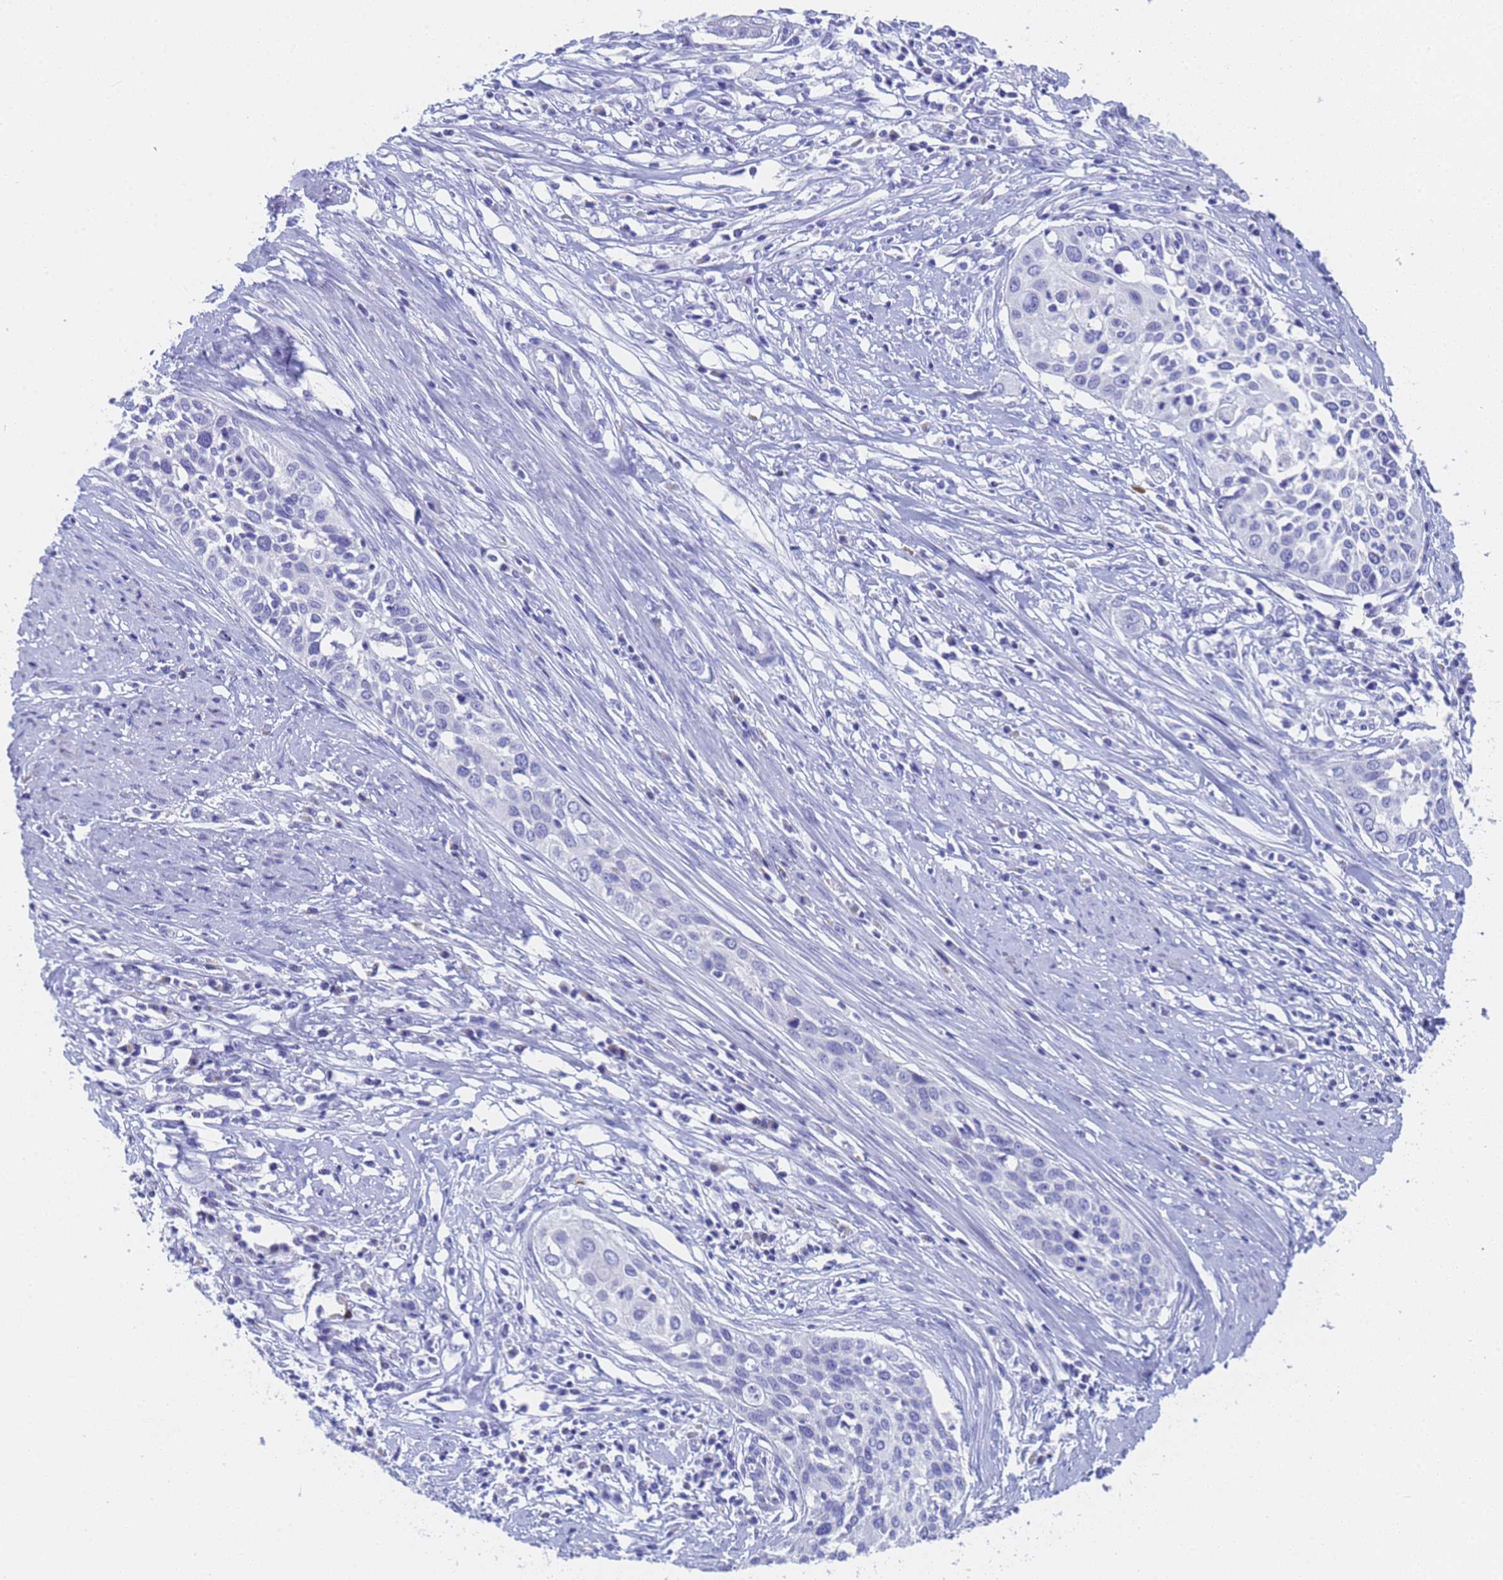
{"staining": {"intensity": "negative", "quantity": "none", "location": "none"}, "tissue": "cervical cancer", "cell_type": "Tumor cells", "image_type": "cancer", "snomed": [{"axis": "morphology", "description": "Squamous cell carcinoma, NOS"}, {"axis": "topography", "description": "Cervix"}], "caption": "Tumor cells are negative for brown protein staining in cervical cancer (squamous cell carcinoma). Brightfield microscopy of immunohistochemistry (IHC) stained with DAB (3,3'-diaminobenzidine) (brown) and hematoxylin (blue), captured at high magnification.", "gene": "STATH", "patient": {"sex": "female", "age": 34}}